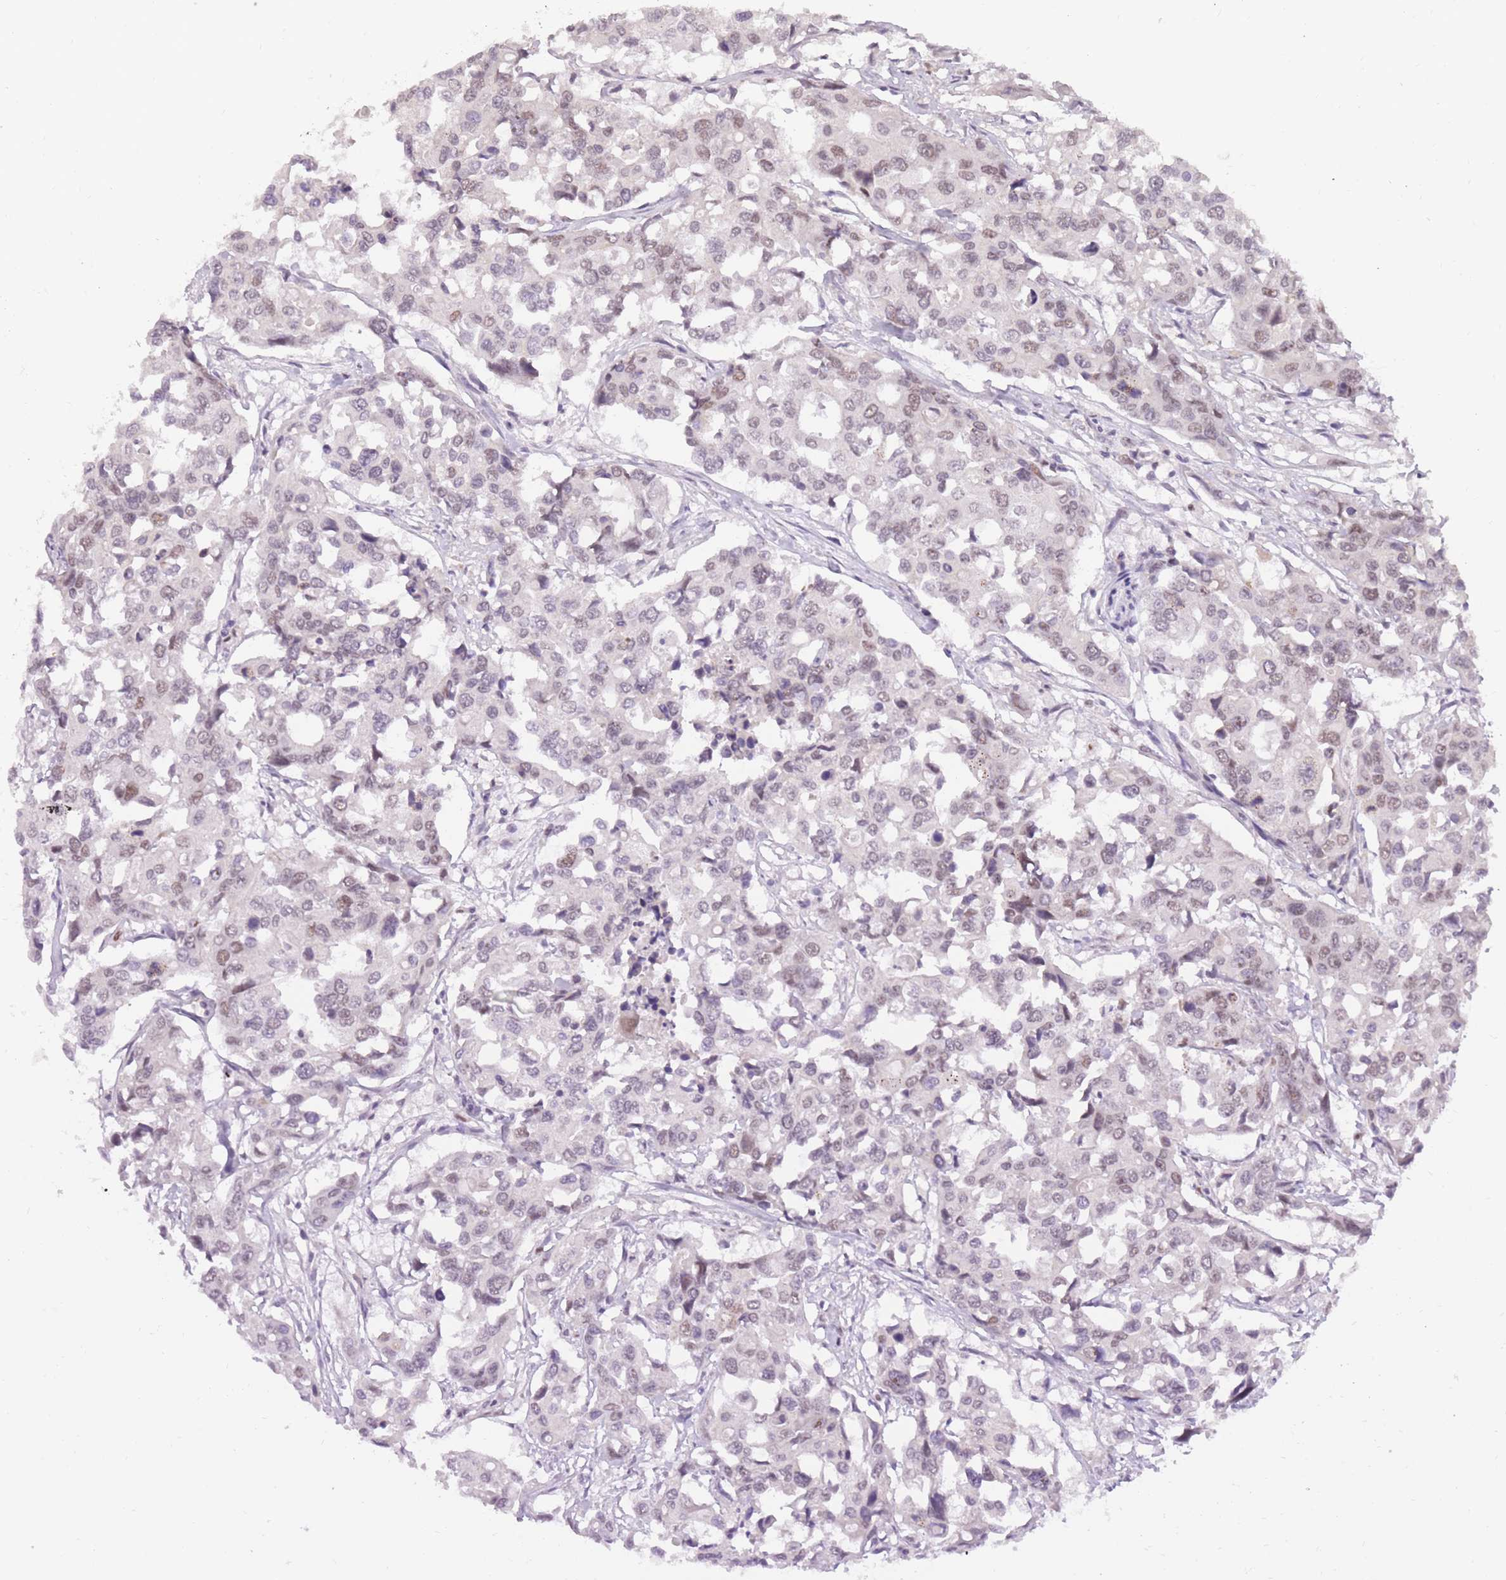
{"staining": {"intensity": "weak", "quantity": "25%-75%", "location": "nuclear"}, "tissue": "colorectal cancer", "cell_type": "Tumor cells", "image_type": "cancer", "snomed": [{"axis": "morphology", "description": "Adenocarcinoma, NOS"}, {"axis": "topography", "description": "Colon"}], "caption": "This image displays immunohistochemistry staining of adenocarcinoma (colorectal), with low weak nuclear staining in approximately 25%-75% of tumor cells.", "gene": "TIGD1", "patient": {"sex": "male", "age": 77}}